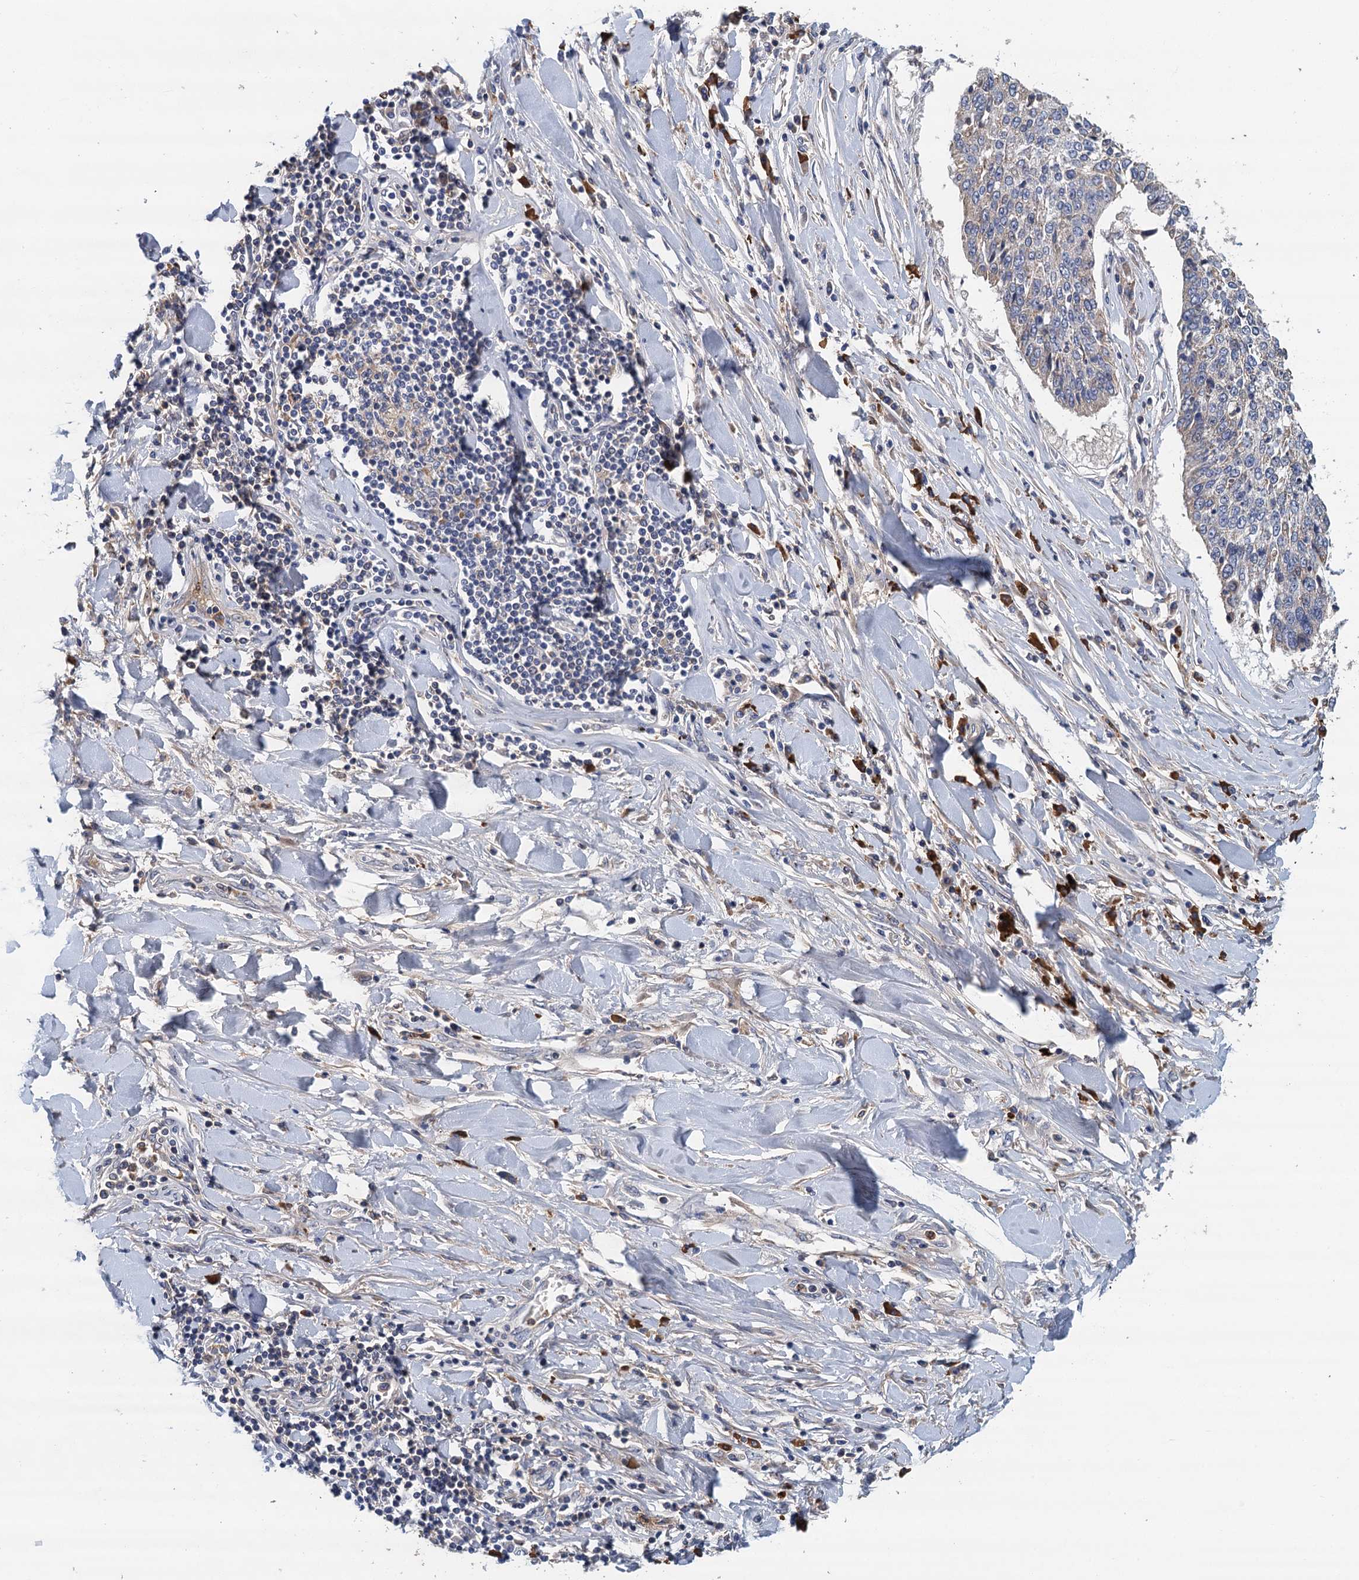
{"staining": {"intensity": "negative", "quantity": "none", "location": "none"}, "tissue": "lung cancer", "cell_type": "Tumor cells", "image_type": "cancer", "snomed": [{"axis": "morphology", "description": "Normal tissue, NOS"}, {"axis": "morphology", "description": "Squamous cell carcinoma, NOS"}, {"axis": "topography", "description": "Cartilage tissue"}, {"axis": "topography", "description": "Bronchus"}, {"axis": "topography", "description": "Lung"}, {"axis": "topography", "description": "Peripheral nerve tissue"}], "caption": "Tumor cells show no significant expression in squamous cell carcinoma (lung).", "gene": "TPCN1", "patient": {"sex": "female", "age": 49}}